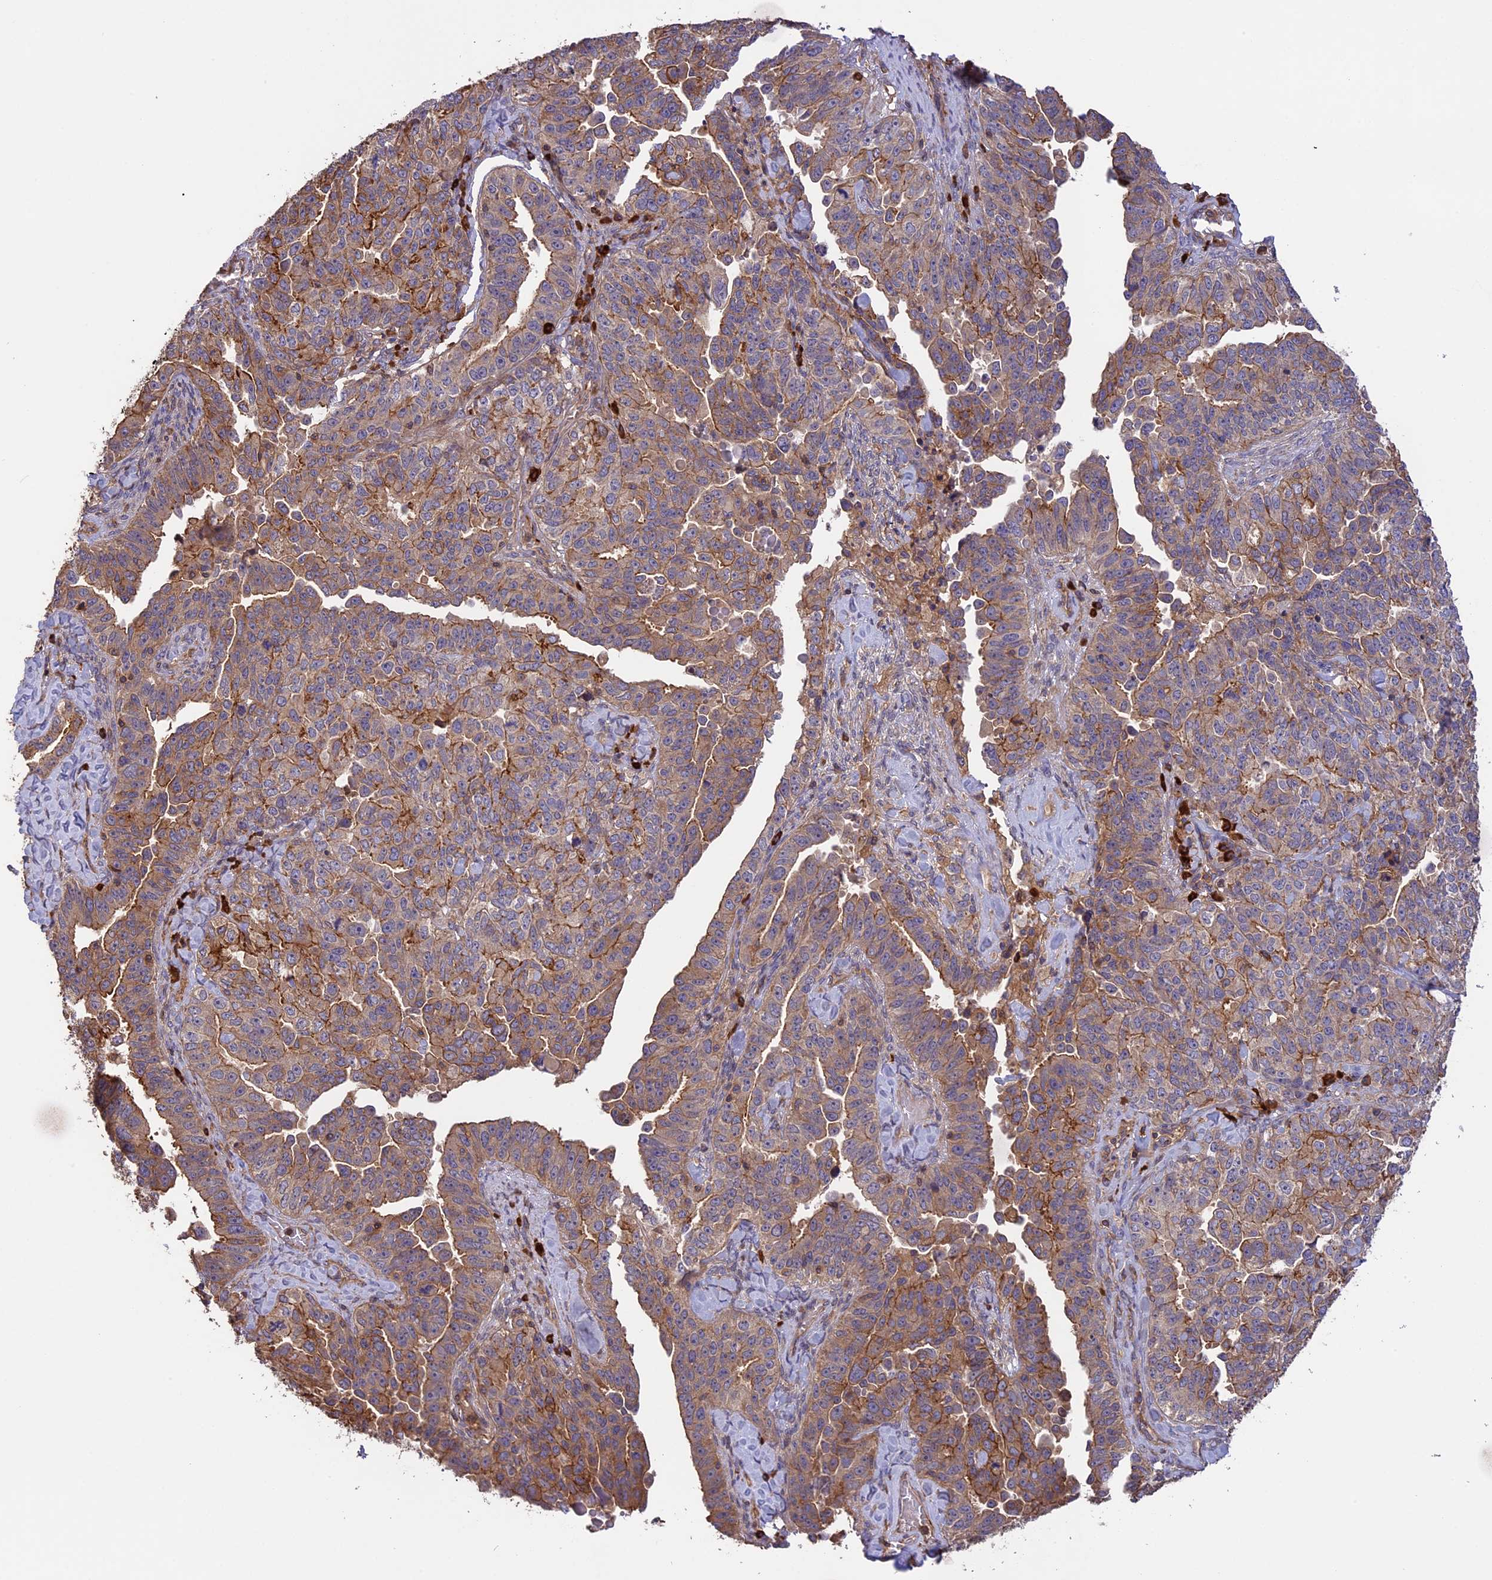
{"staining": {"intensity": "moderate", "quantity": ">75%", "location": "cytoplasmic/membranous"}, "tissue": "ovarian cancer", "cell_type": "Tumor cells", "image_type": "cancer", "snomed": [{"axis": "morphology", "description": "Carcinoma, endometroid"}, {"axis": "topography", "description": "Ovary"}], "caption": "This micrograph reveals IHC staining of endometroid carcinoma (ovarian), with medium moderate cytoplasmic/membranous expression in approximately >75% of tumor cells.", "gene": "GAS8", "patient": {"sex": "female", "age": 62}}